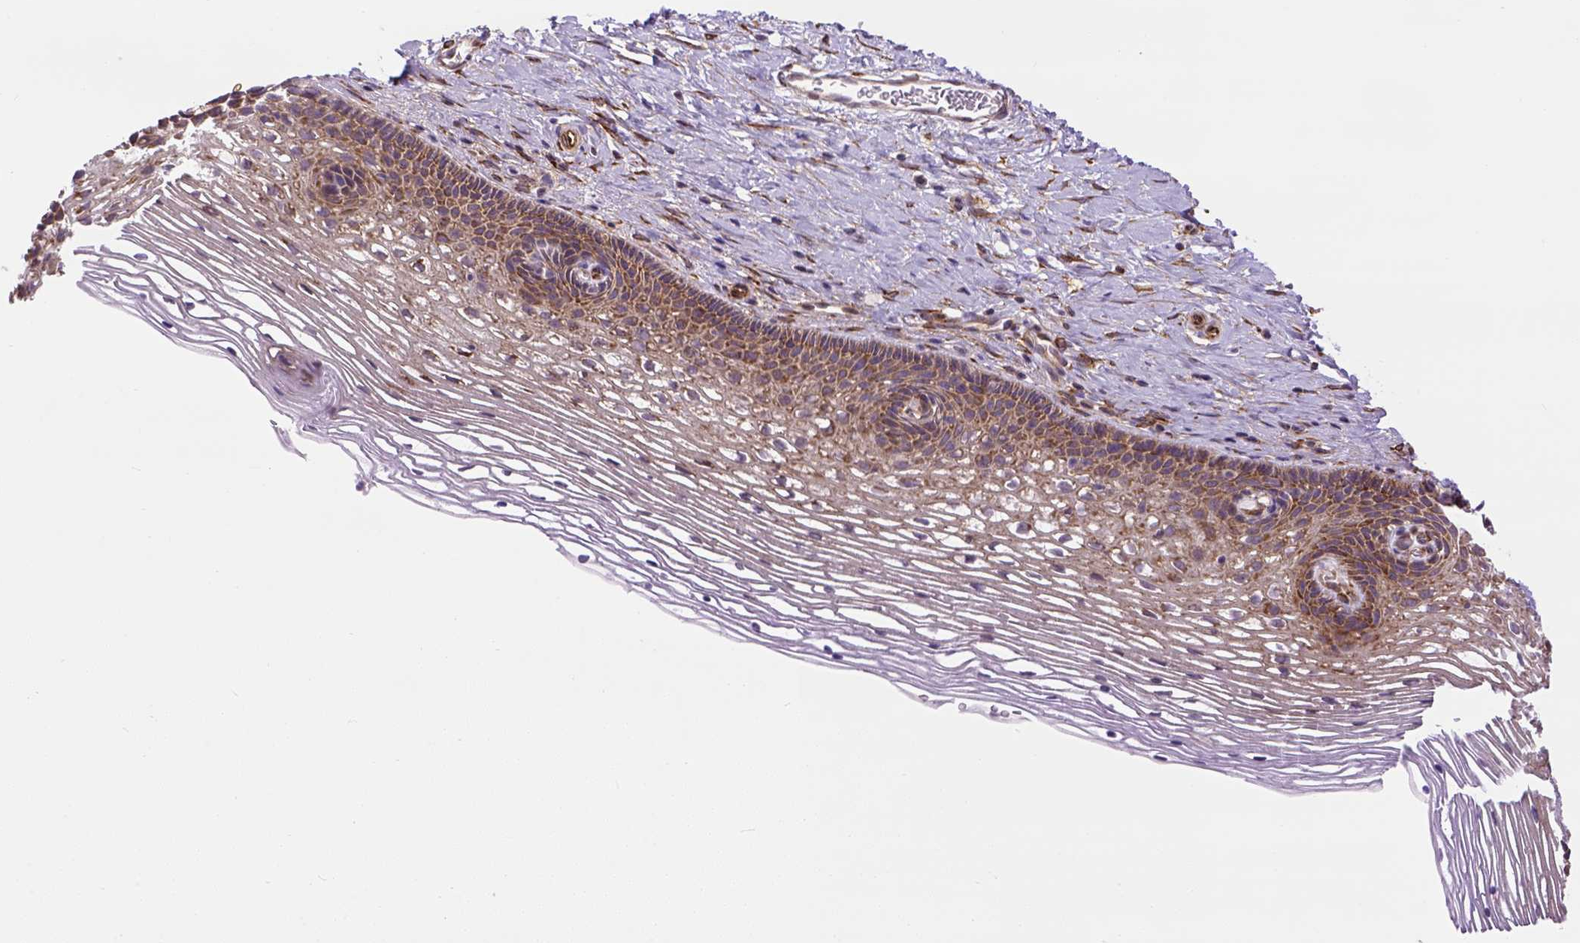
{"staining": {"intensity": "negative", "quantity": "none", "location": "none"}, "tissue": "cervix", "cell_type": "Glandular cells", "image_type": "normal", "snomed": [{"axis": "morphology", "description": "Normal tissue, NOS"}, {"axis": "topography", "description": "Cervix"}], "caption": "There is no significant expression in glandular cells of cervix. (DAB (3,3'-diaminobenzidine) IHC visualized using brightfield microscopy, high magnification).", "gene": "KAZN", "patient": {"sex": "female", "age": 34}}